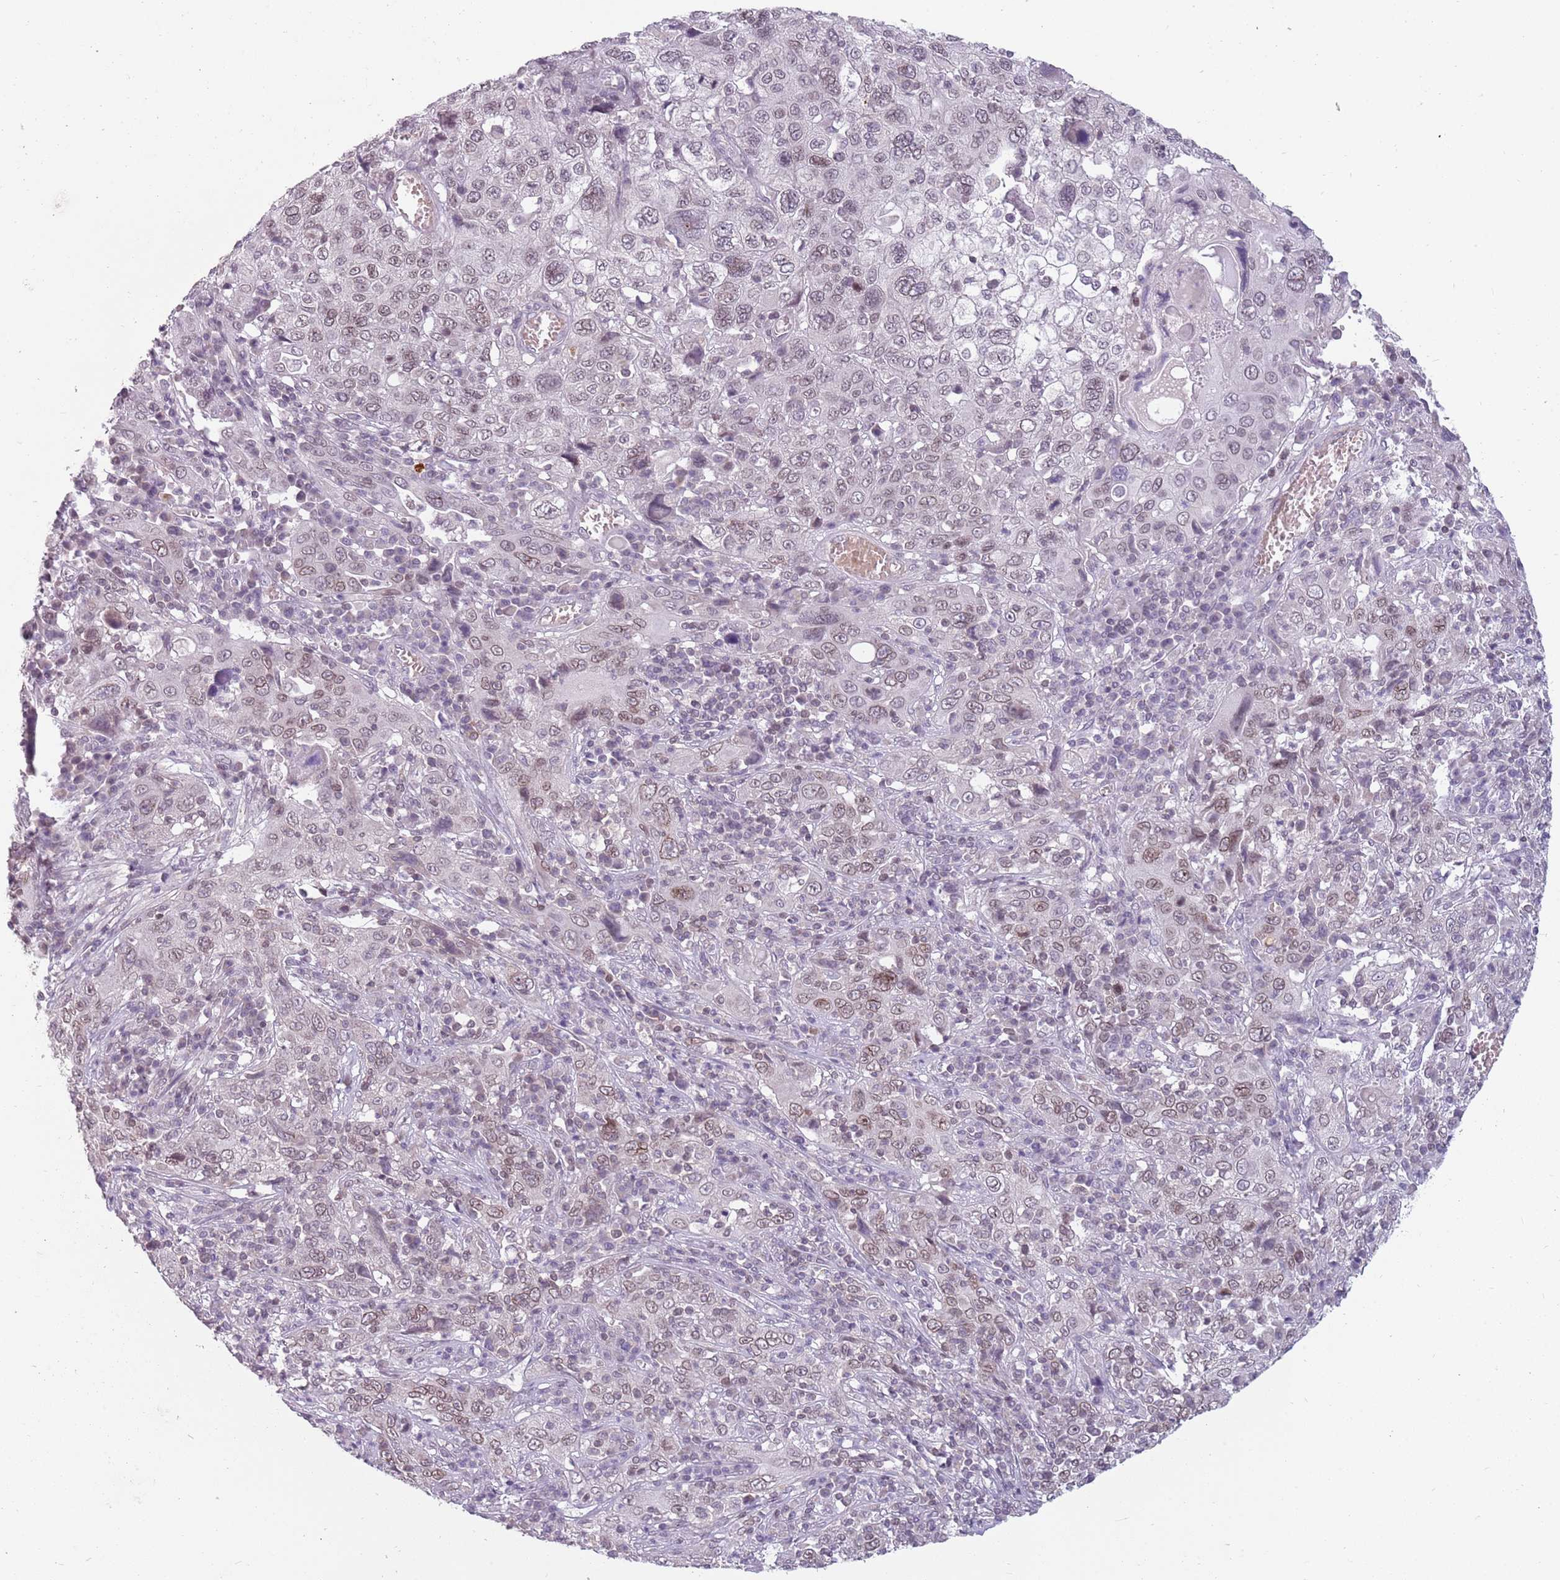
{"staining": {"intensity": "weak", "quantity": ">75%", "location": "nuclear"}, "tissue": "cervical cancer", "cell_type": "Tumor cells", "image_type": "cancer", "snomed": [{"axis": "morphology", "description": "Squamous cell carcinoma, NOS"}, {"axis": "topography", "description": "Cervix"}], "caption": "Protein analysis of cervical squamous cell carcinoma tissue displays weak nuclear staining in about >75% of tumor cells.", "gene": "ZNF574", "patient": {"sex": "female", "age": 46}}